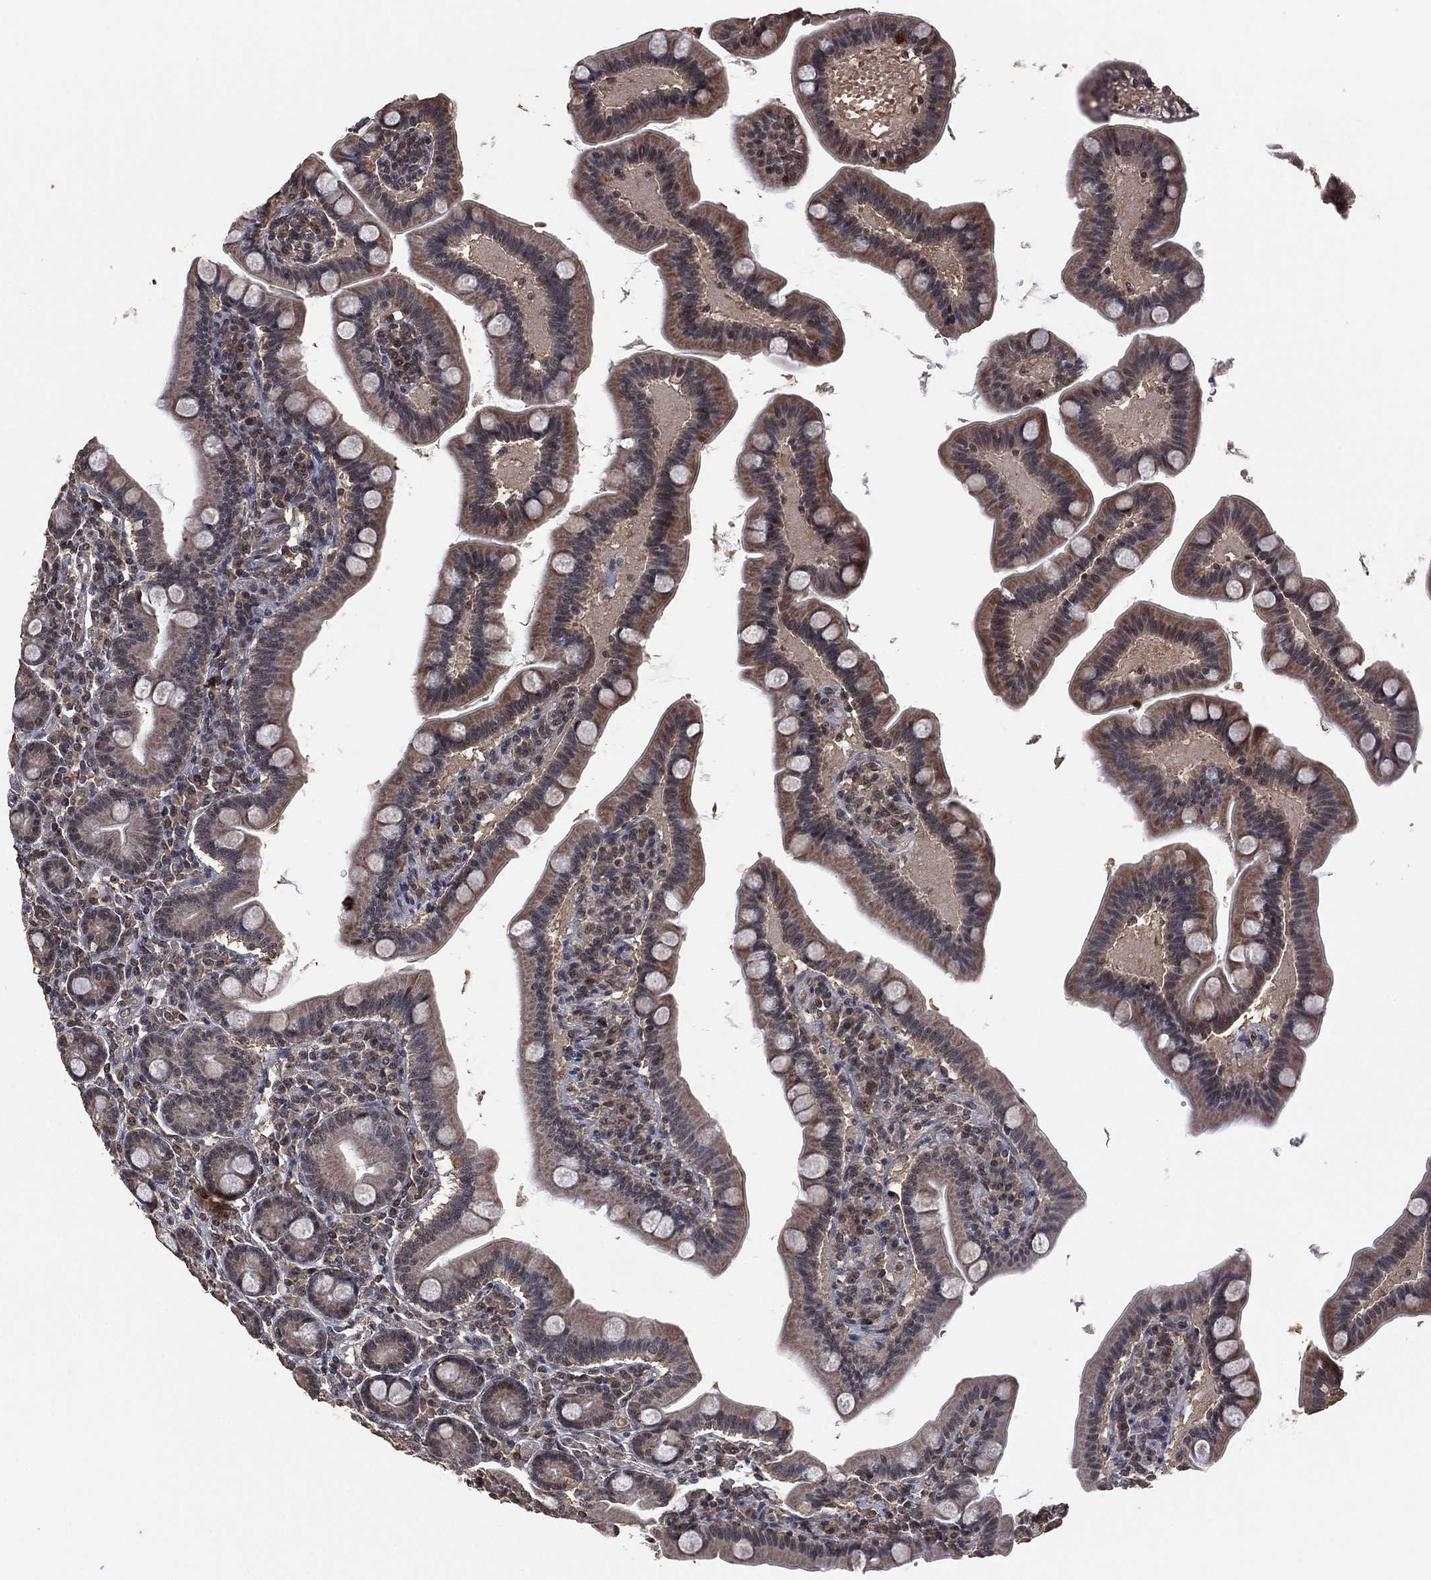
{"staining": {"intensity": "moderate", "quantity": "<25%", "location": "cytoplasmic/membranous"}, "tissue": "small intestine", "cell_type": "Glandular cells", "image_type": "normal", "snomed": [{"axis": "morphology", "description": "Normal tissue, NOS"}, {"axis": "topography", "description": "Small intestine"}], "caption": "Brown immunohistochemical staining in unremarkable human small intestine exhibits moderate cytoplasmic/membranous staining in about <25% of glandular cells.", "gene": "NELFCD", "patient": {"sex": "male", "age": 66}}